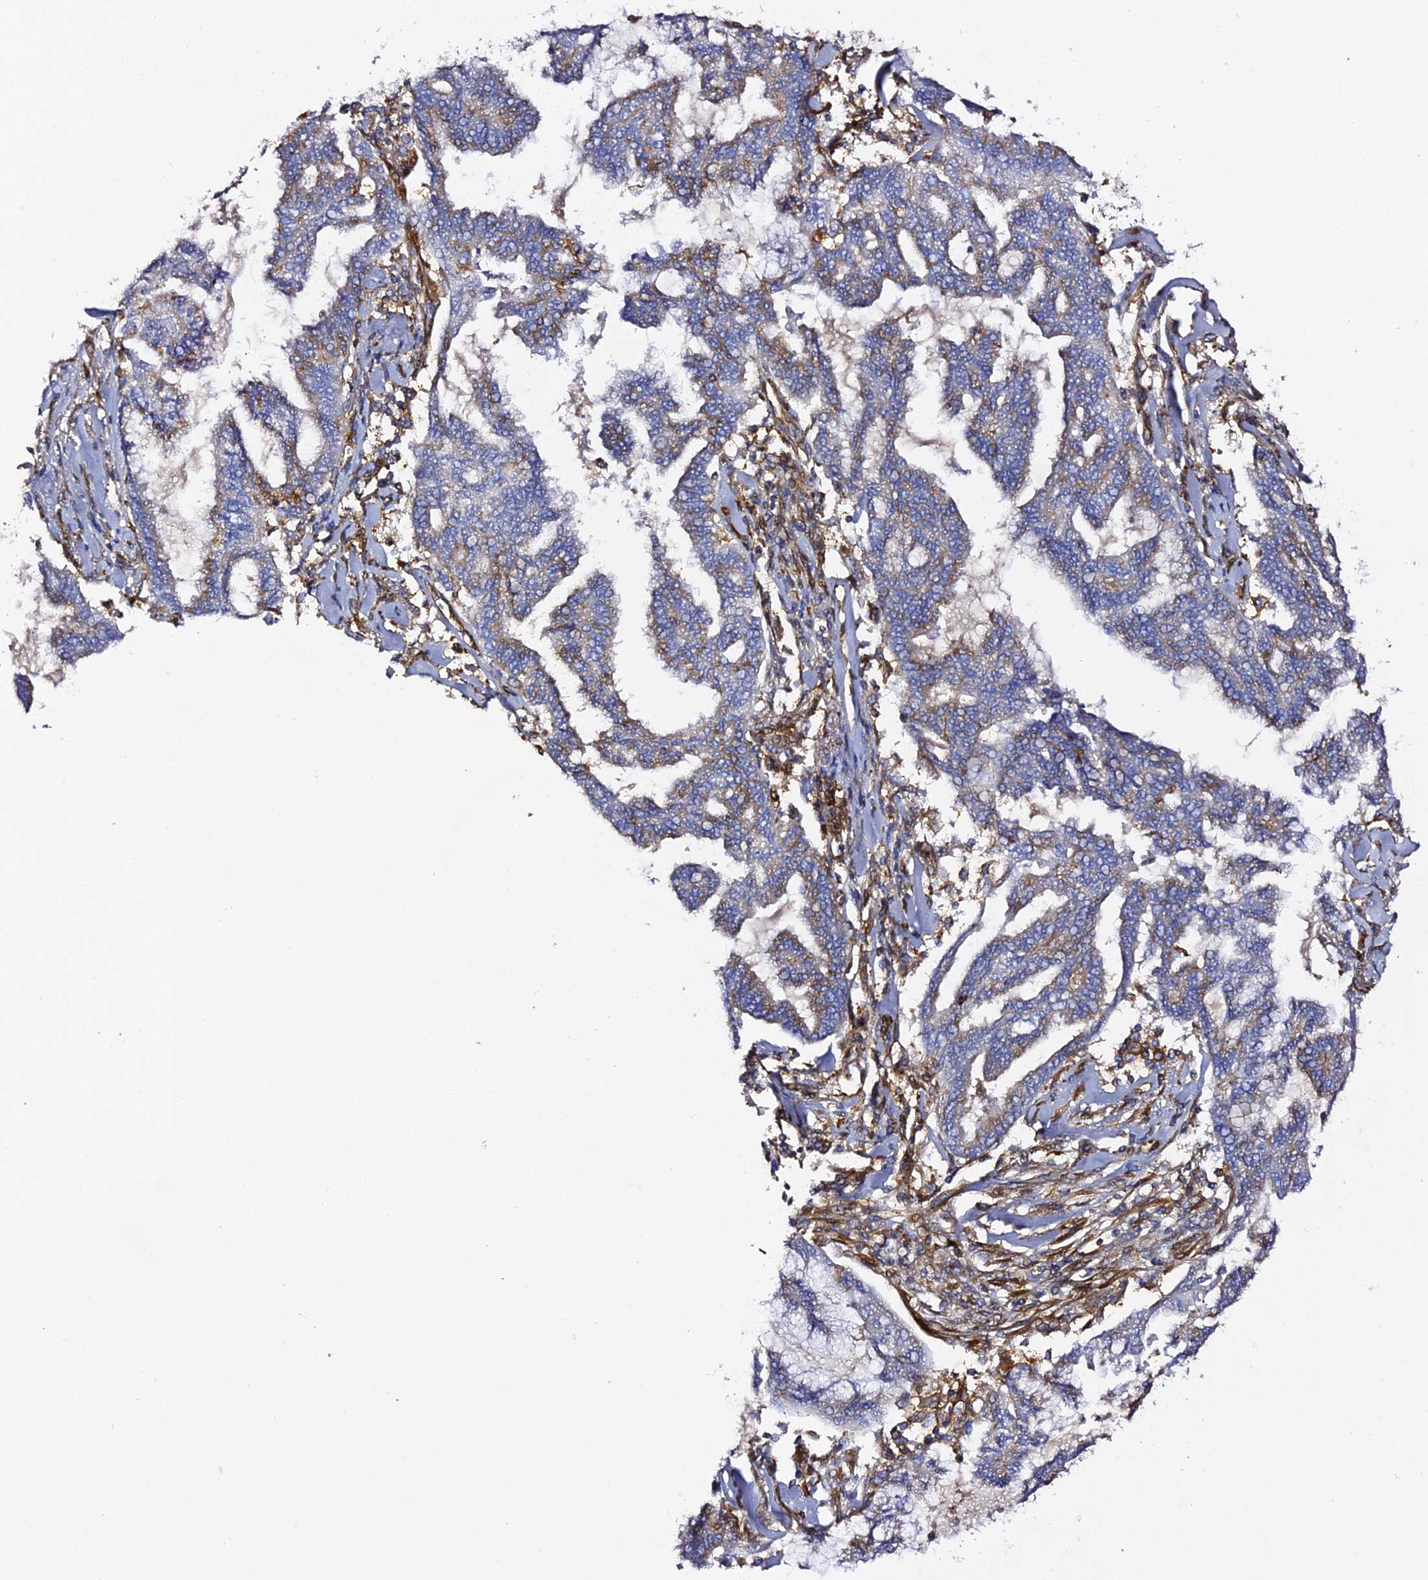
{"staining": {"intensity": "weak", "quantity": "25%-75%", "location": "cytoplasmic/membranous"}, "tissue": "endometrial cancer", "cell_type": "Tumor cells", "image_type": "cancer", "snomed": [{"axis": "morphology", "description": "Adenocarcinoma, NOS"}, {"axis": "topography", "description": "Endometrium"}], "caption": "IHC micrograph of neoplastic tissue: human adenocarcinoma (endometrial) stained using IHC shows low levels of weak protein expression localized specifically in the cytoplasmic/membranous of tumor cells, appearing as a cytoplasmic/membranous brown color.", "gene": "TRPV2", "patient": {"sex": "female", "age": 86}}